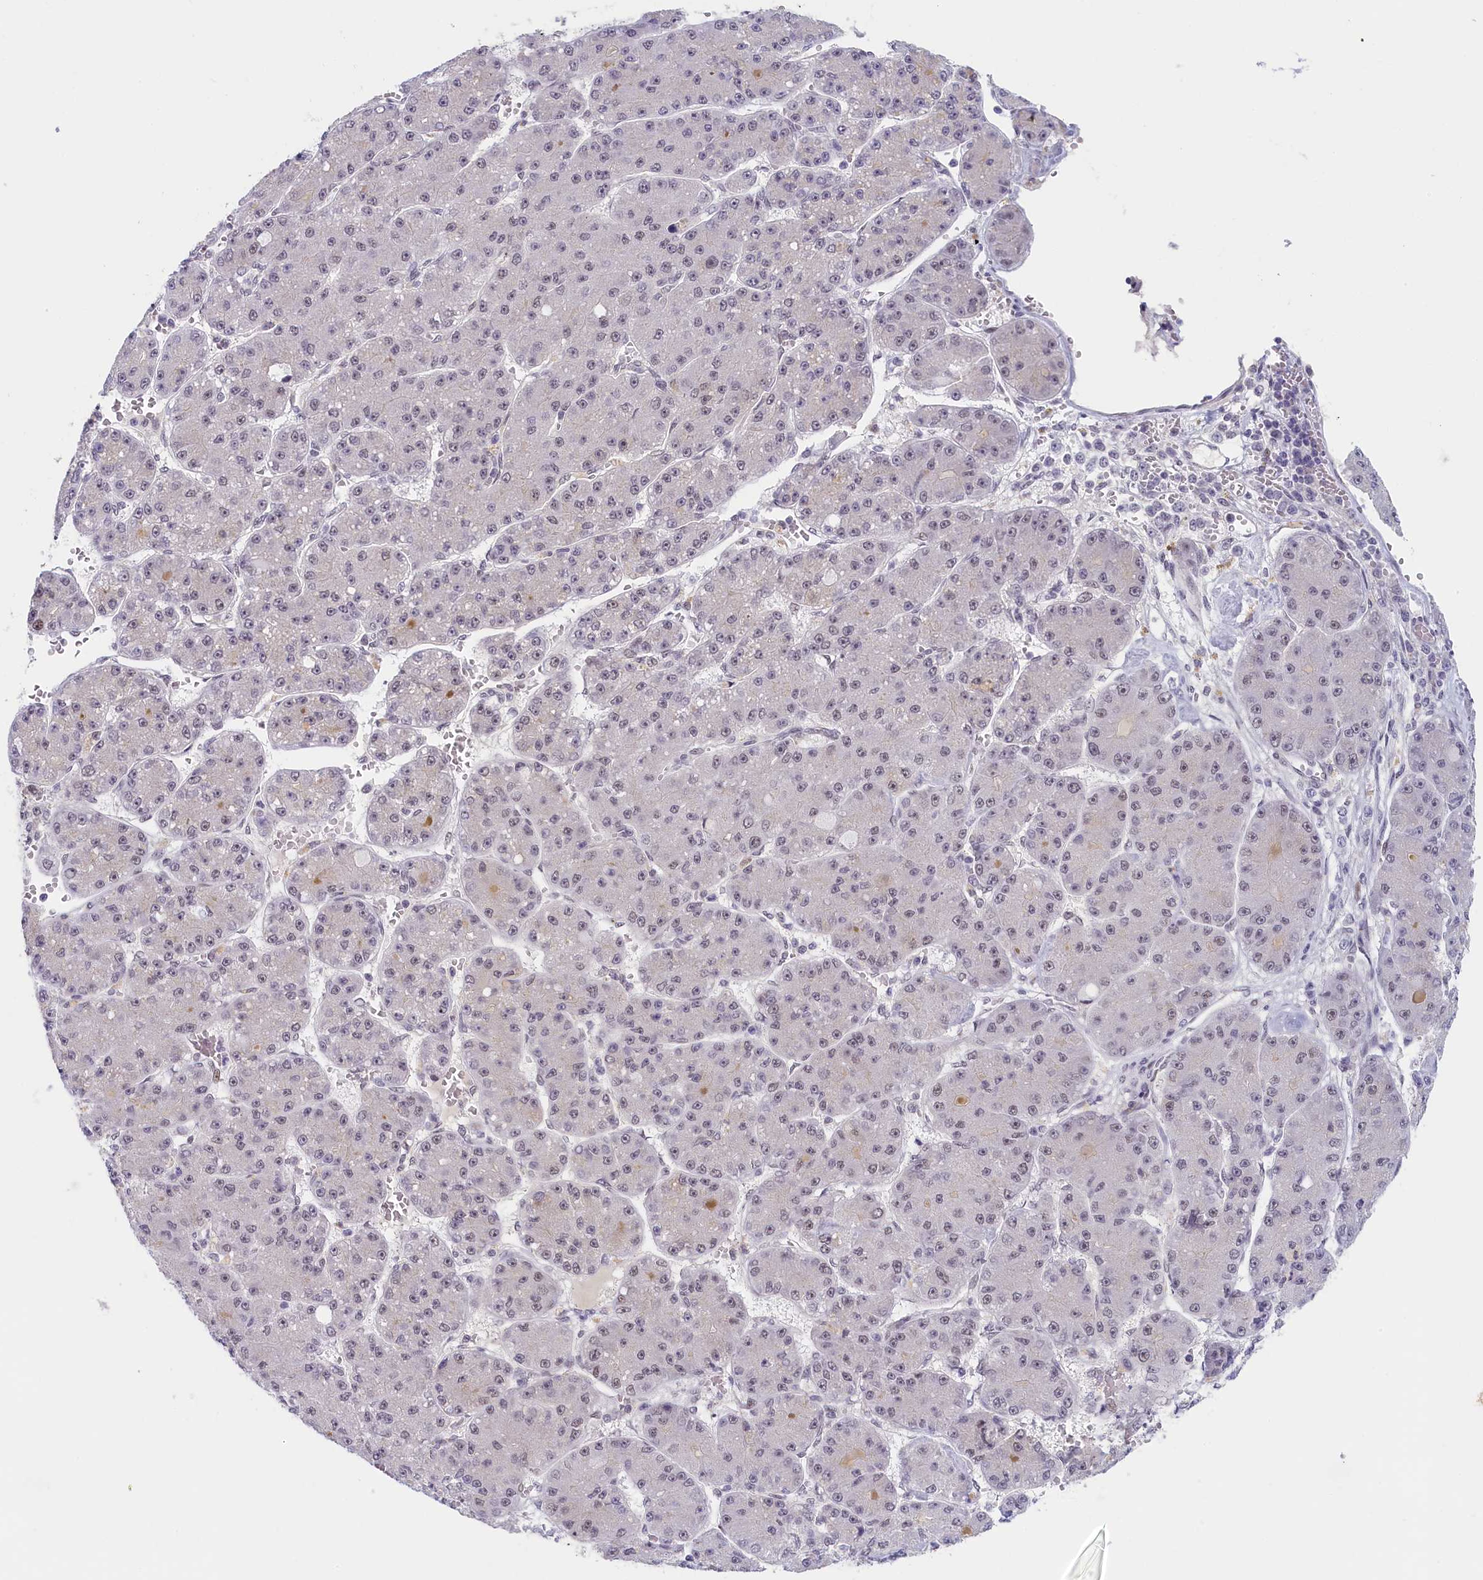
{"staining": {"intensity": "weak", "quantity": "<25%", "location": "nuclear"}, "tissue": "liver cancer", "cell_type": "Tumor cells", "image_type": "cancer", "snomed": [{"axis": "morphology", "description": "Carcinoma, Hepatocellular, NOS"}, {"axis": "topography", "description": "Liver"}], "caption": "The histopathology image reveals no staining of tumor cells in hepatocellular carcinoma (liver).", "gene": "SEC31B", "patient": {"sex": "male", "age": 67}}